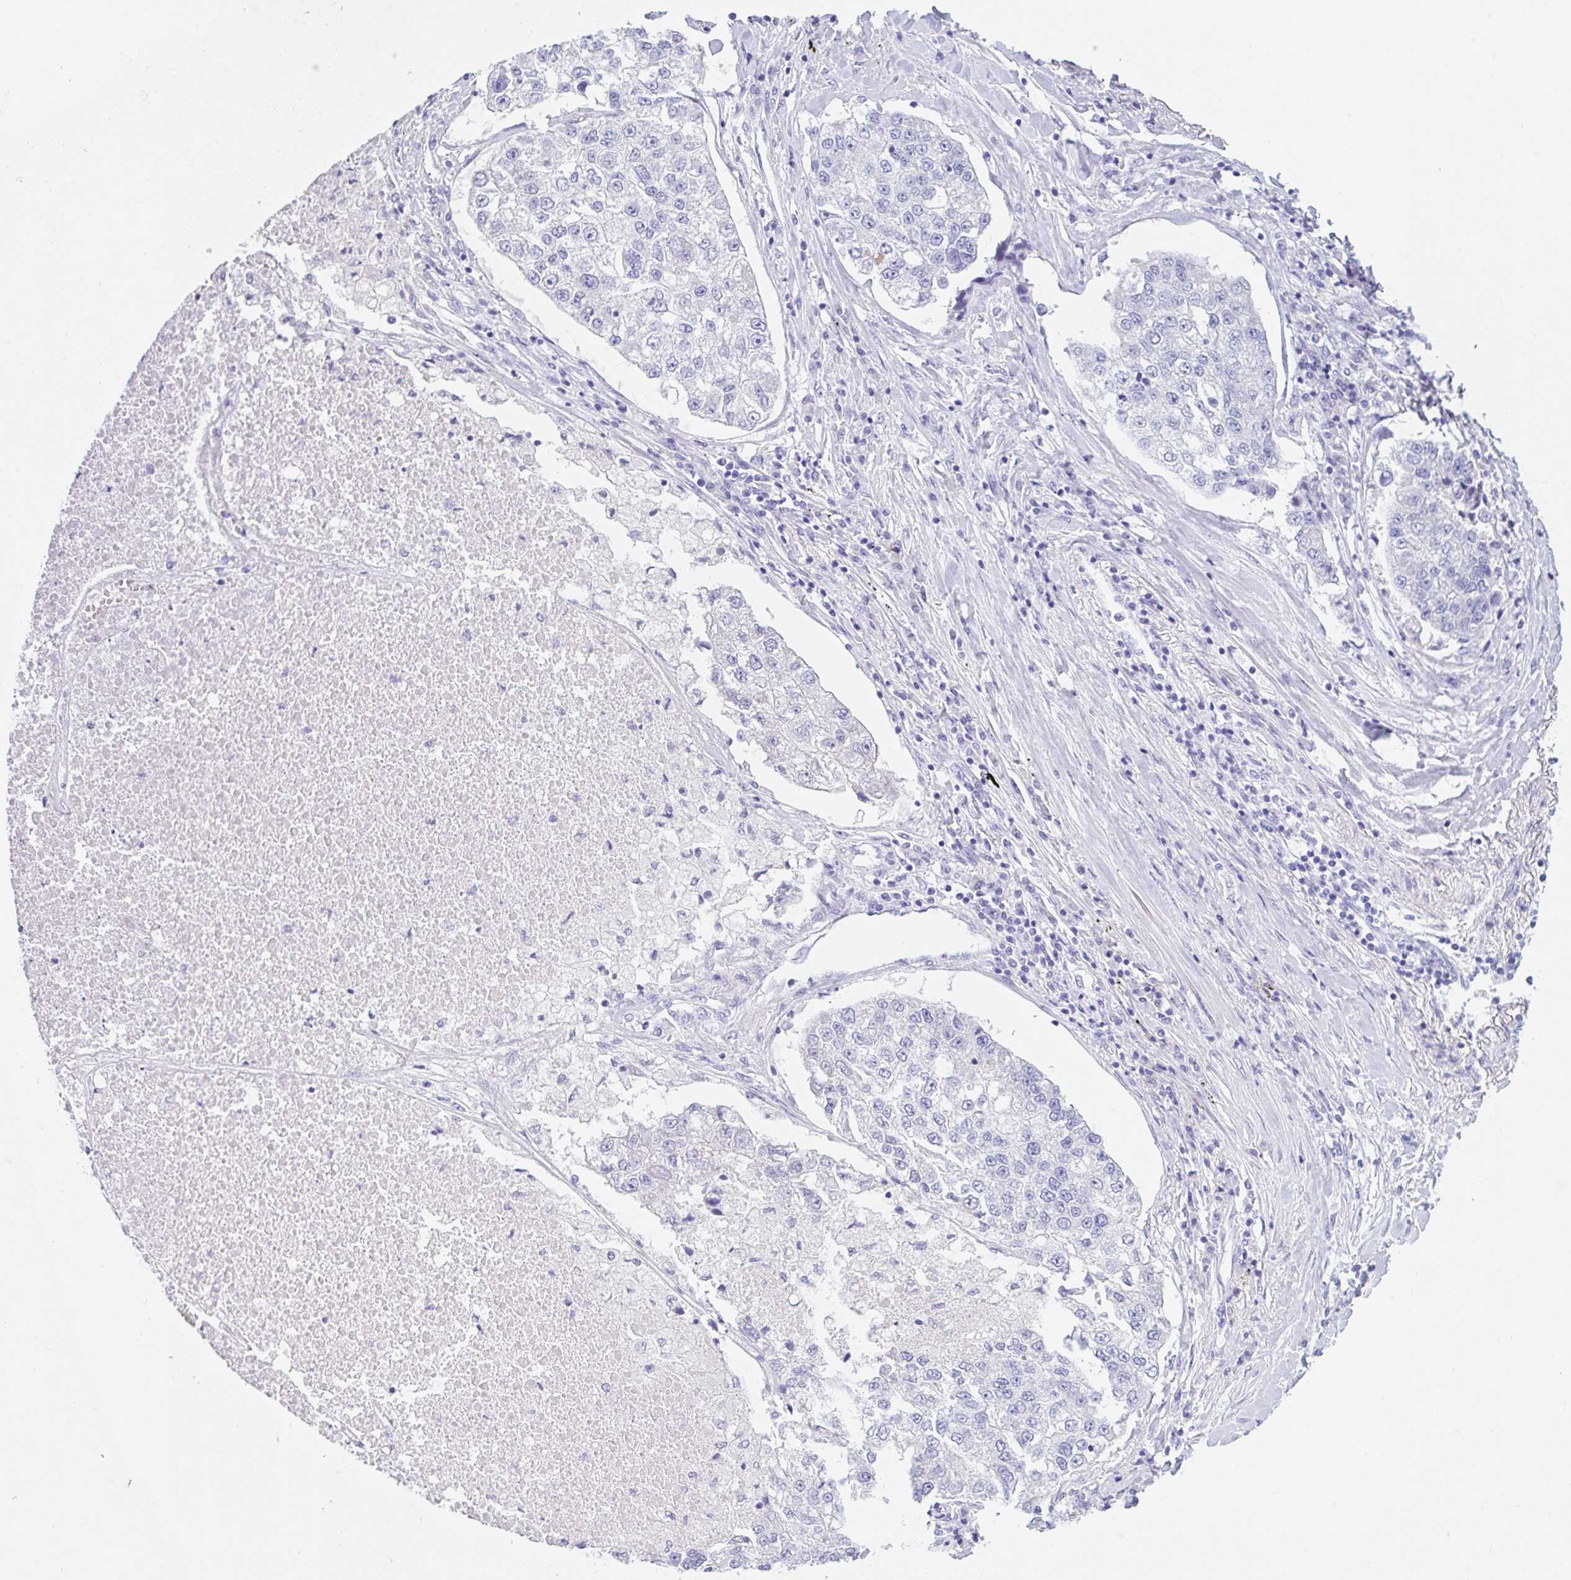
{"staining": {"intensity": "negative", "quantity": "none", "location": "none"}, "tissue": "lung cancer", "cell_type": "Tumor cells", "image_type": "cancer", "snomed": [{"axis": "morphology", "description": "Adenocarcinoma, NOS"}, {"axis": "topography", "description": "Lung"}], "caption": "Histopathology image shows no protein expression in tumor cells of lung adenocarcinoma tissue. (Stains: DAB immunohistochemistry (IHC) with hematoxylin counter stain, Microscopy: brightfield microscopy at high magnification).", "gene": "KLK8", "patient": {"sex": "male", "age": 49}}